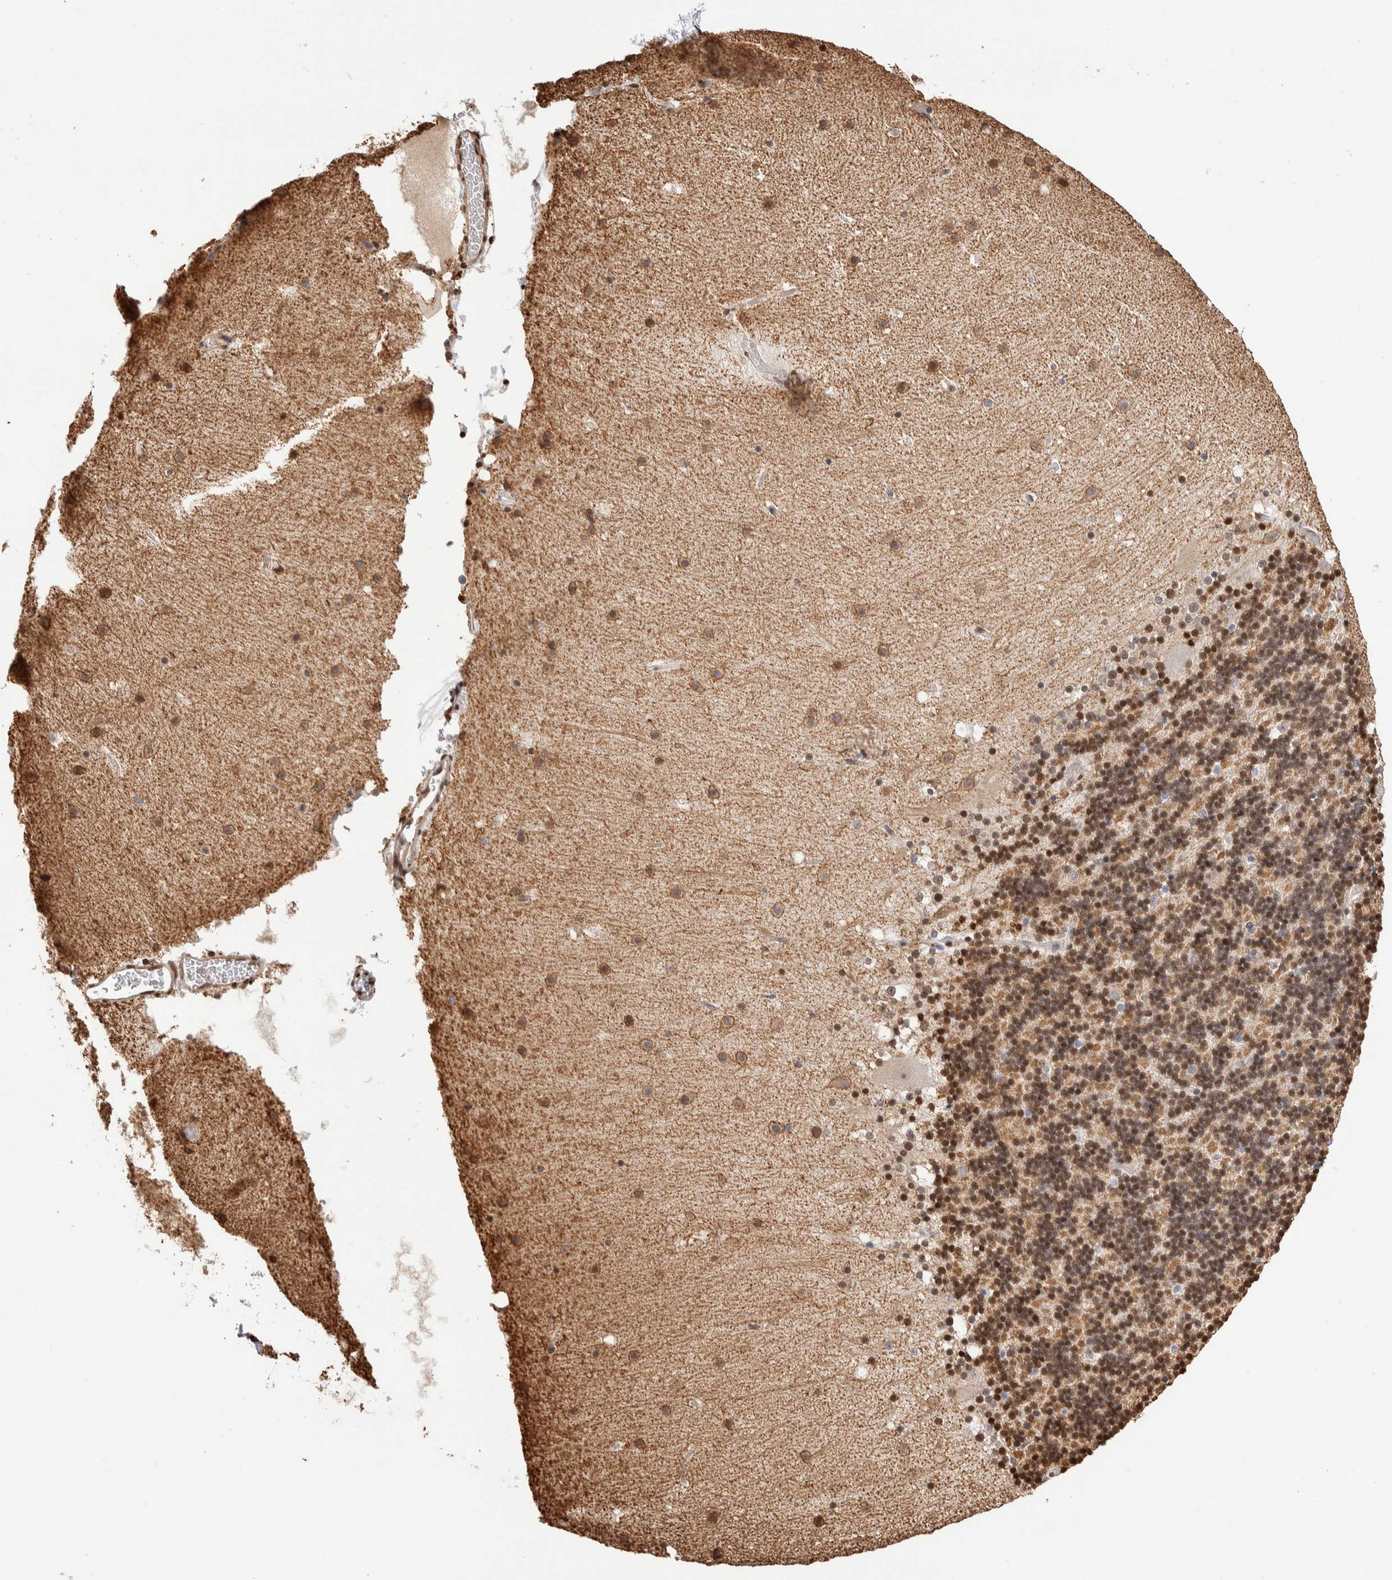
{"staining": {"intensity": "moderate", "quantity": ">75%", "location": "cytoplasmic/membranous,nuclear"}, "tissue": "cerebellum", "cell_type": "Cells in granular layer", "image_type": "normal", "snomed": [{"axis": "morphology", "description": "Normal tissue, NOS"}, {"axis": "topography", "description": "Cerebellum"}], "caption": "This photomicrograph shows benign cerebellum stained with IHC to label a protein in brown. The cytoplasmic/membranous,nuclear of cells in granular layer show moderate positivity for the protein. Nuclei are counter-stained blue.", "gene": "NSMAF", "patient": {"sex": "male", "age": 57}}